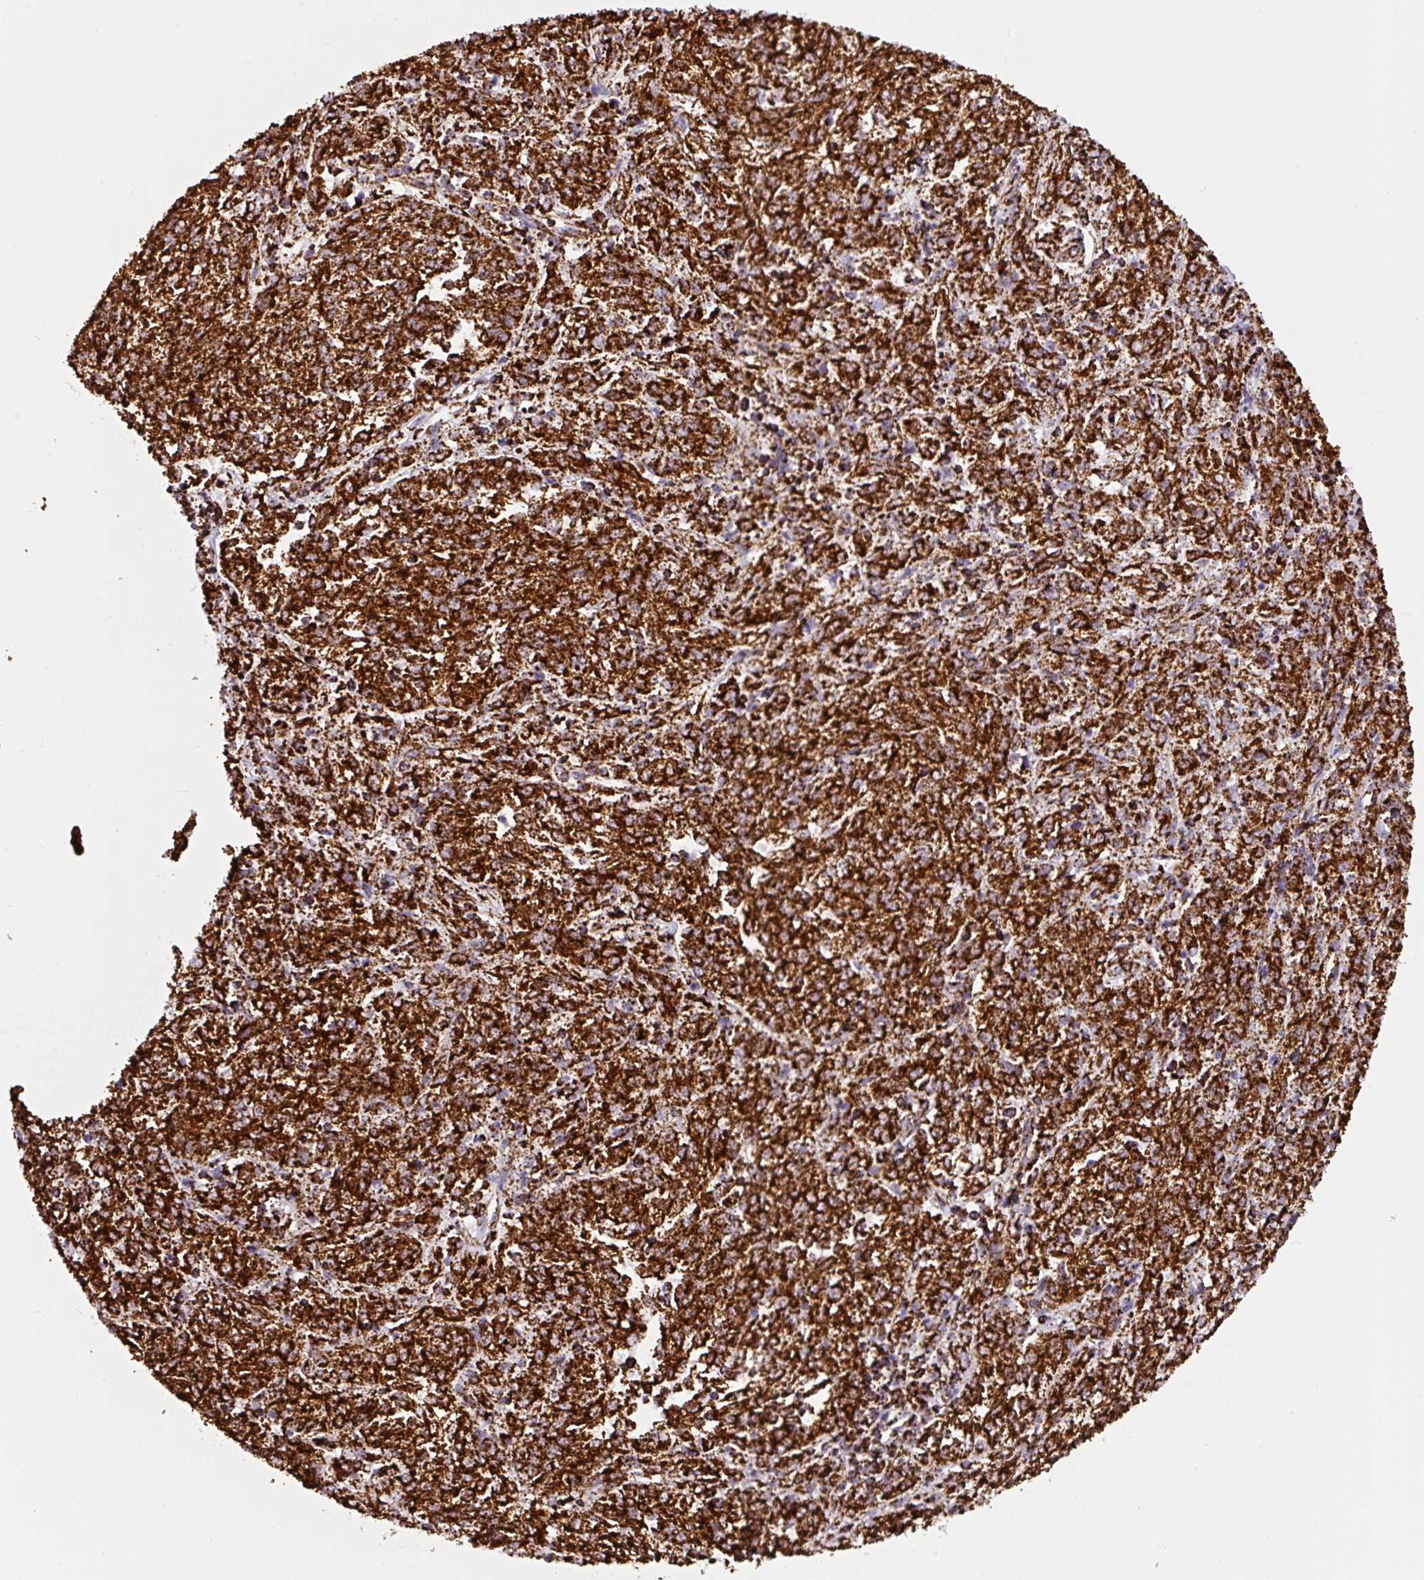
{"staining": {"intensity": "strong", "quantity": ">75%", "location": "cytoplasmic/membranous"}, "tissue": "melanoma", "cell_type": "Tumor cells", "image_type": "cancer", "snomed": [{"axis": "morphology", "description": "Malignant melanoma, NOS"}, {"axis": "topography", "description": "Skin"}], "caption": "Protein staining of melanoma tissue exhibits strong cytoplasmic/membranous staining in about >75% of tumor cells.", "gene": "ATP5F1A", "patient": {"sex": "female", "age": 72}}